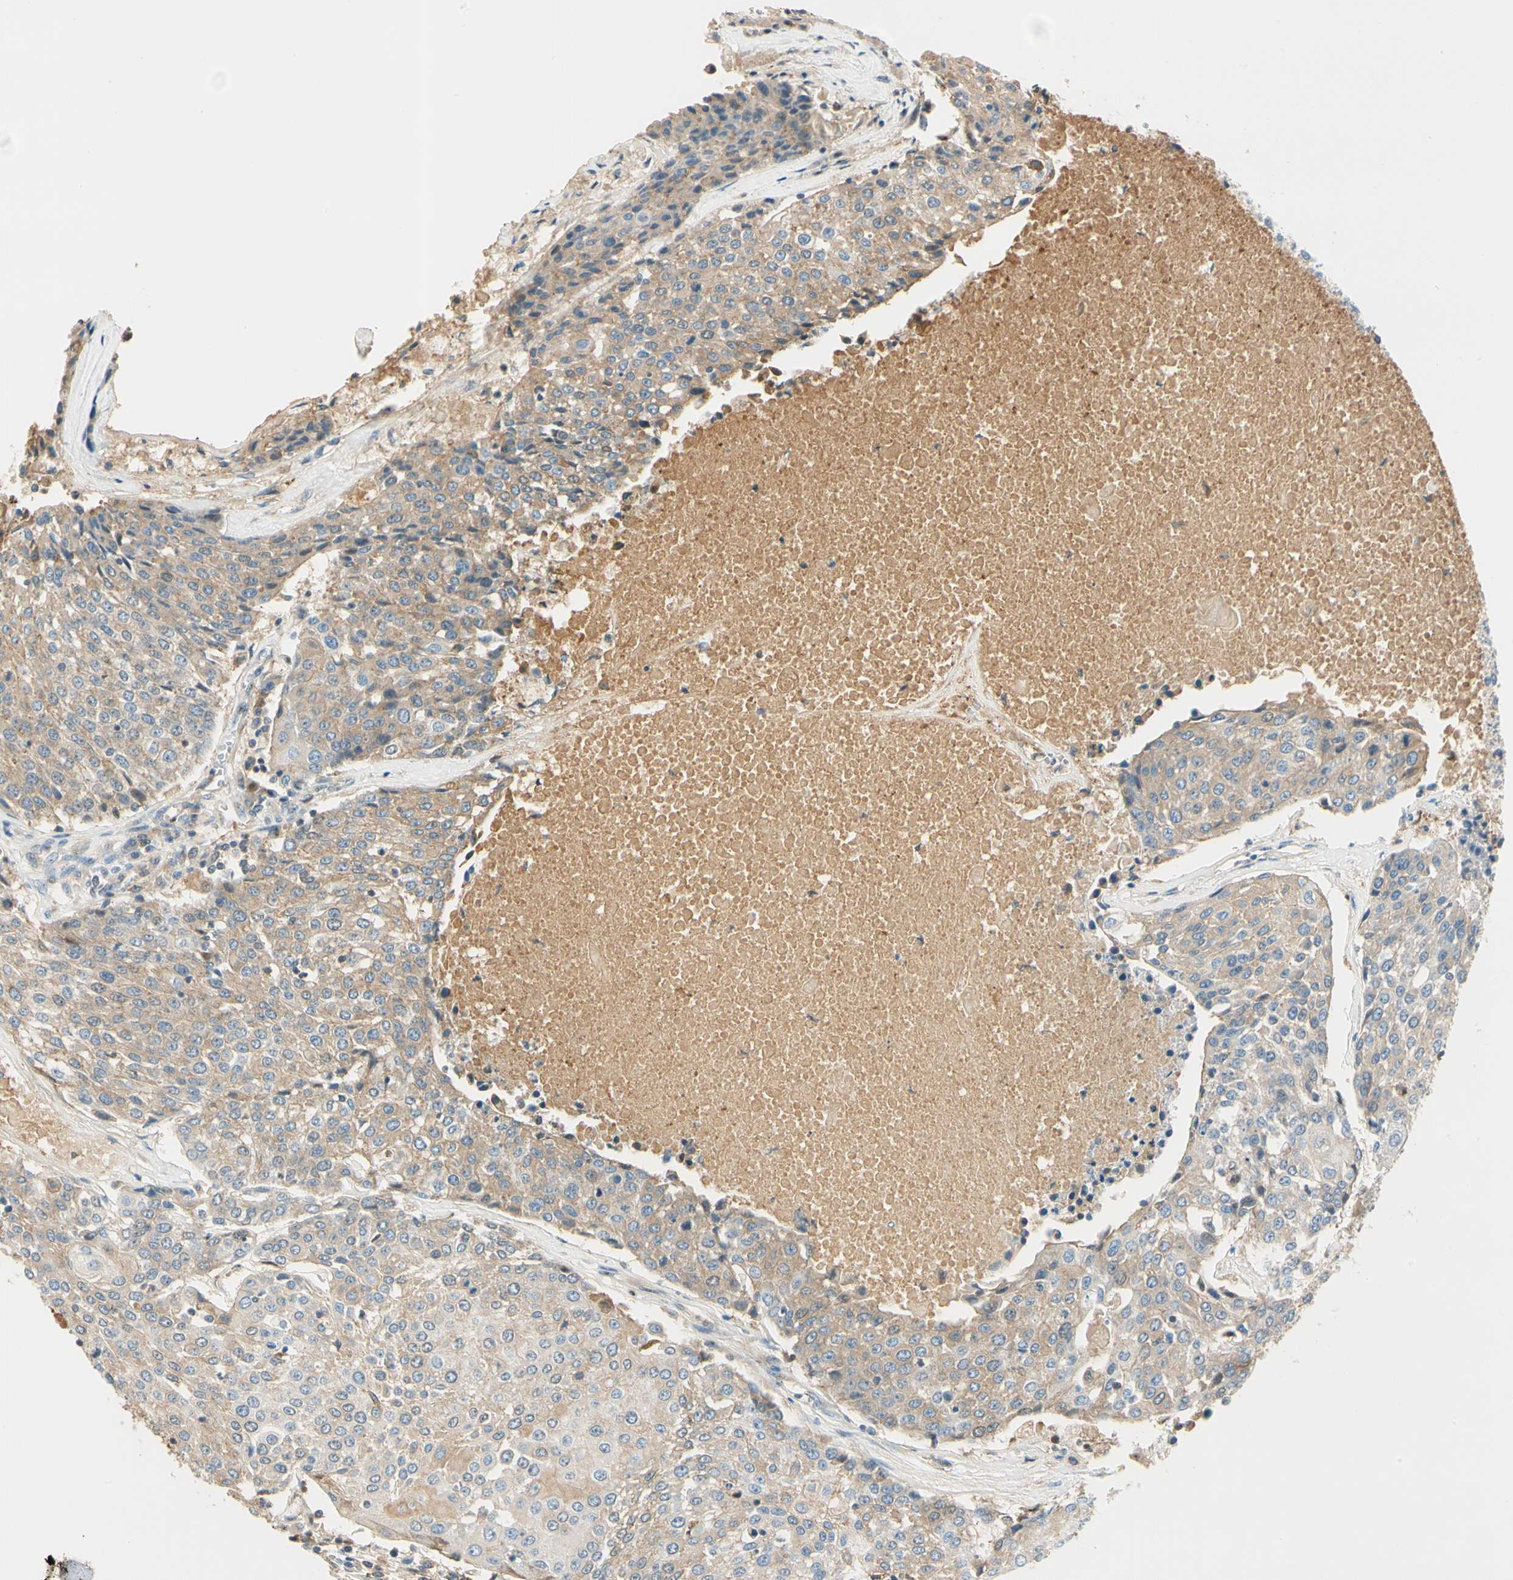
{"staining": {"intensity": "weak", "quantity": ">75%", "location": "cytoplasmic/membranous"}, "tissue": "urothelial cancer", "cell_type": "Tumor cells", "image_type": "cancer", "snomed": [{"axis": "morphology", "description": "Urothelial carcinoma, High grade"}, {"axis": "topography", "description": "Urinary bladder"}], "caption": "Protein staining reveals weak cytoplasmic/membranous staining in about >75% of tumor cells in urothelial carcinoma (high-grade).", "gene": "LAMB3", "patient": {"sex": "female", "age": 85}}